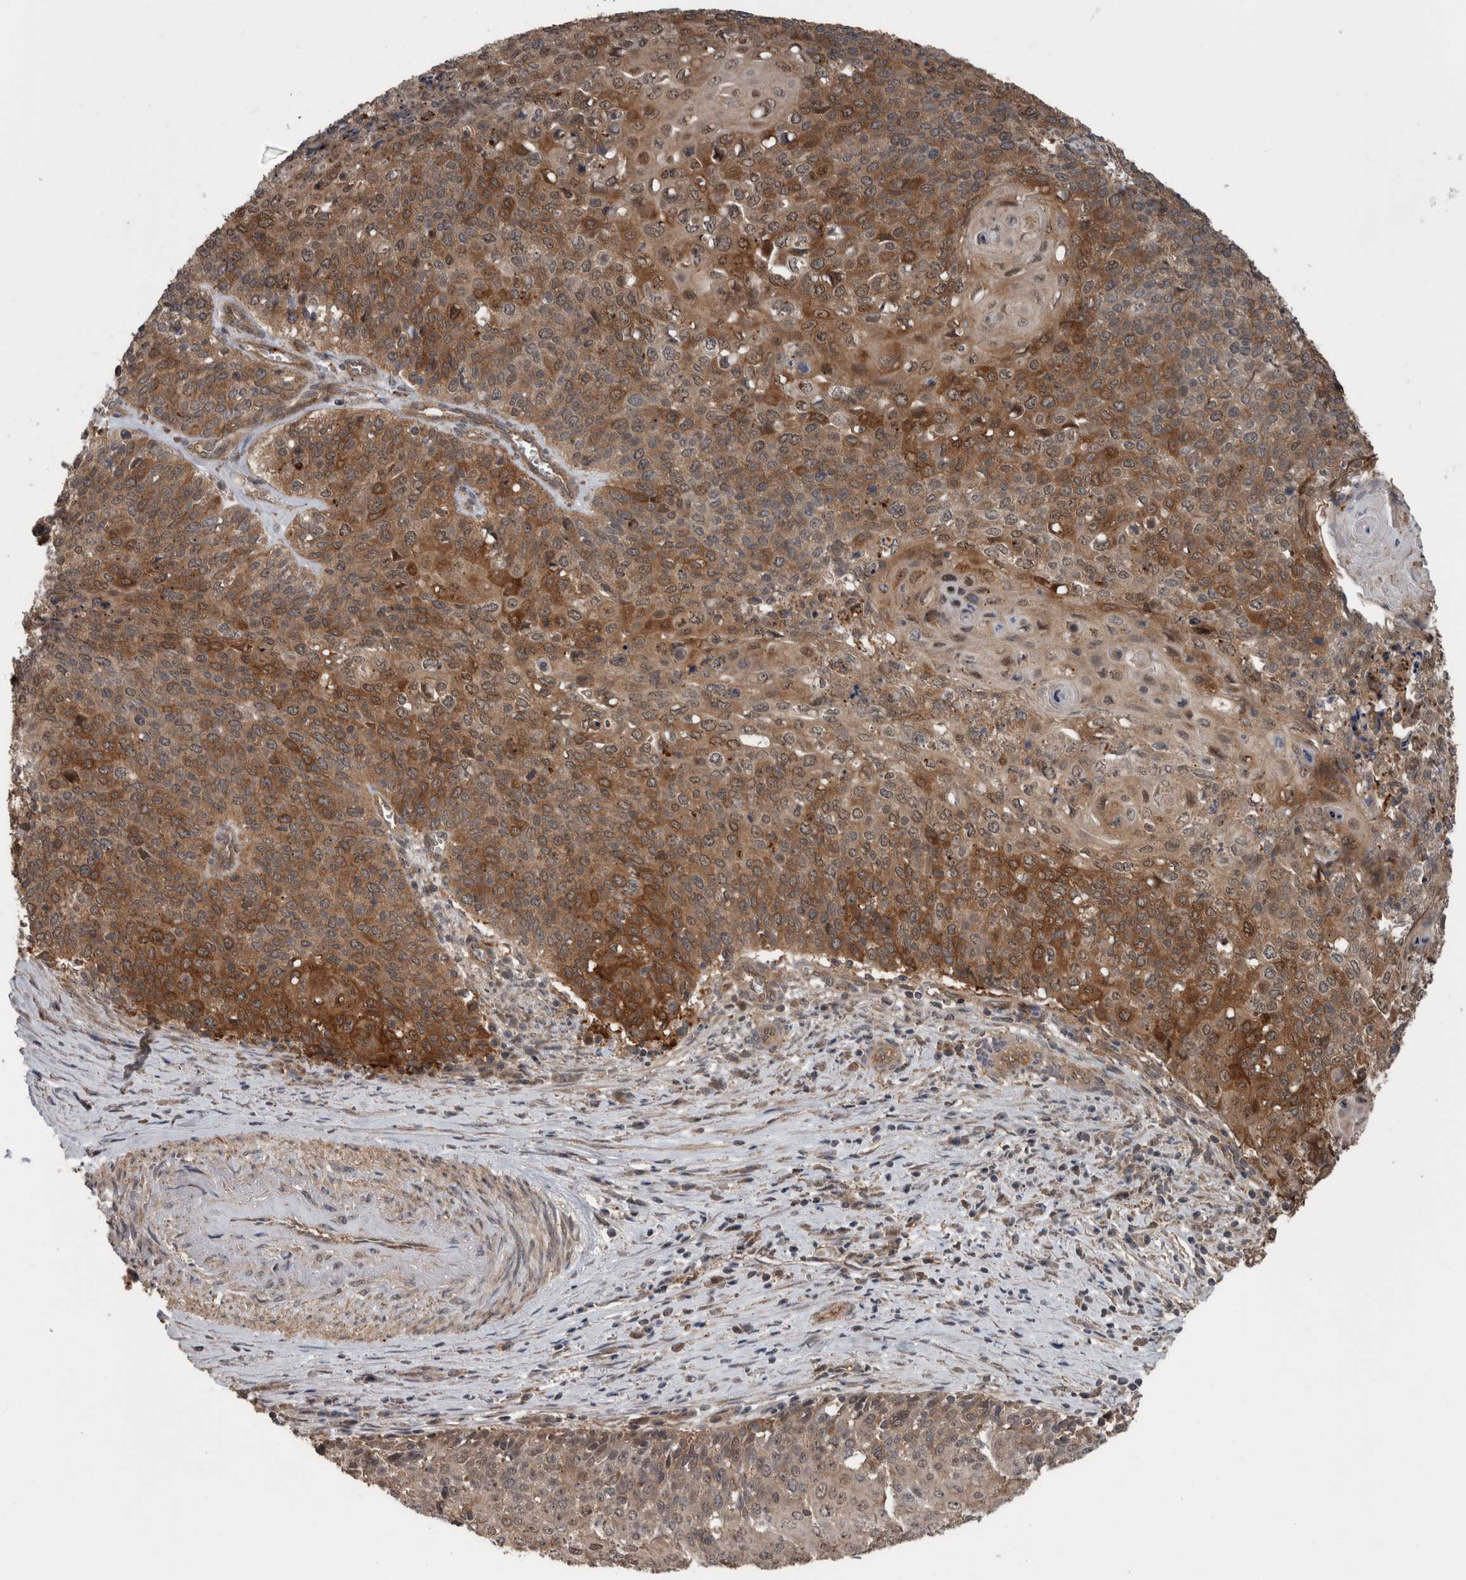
{"staining": {"intensity": "moderate", "quantity": ">75%", "location": "cytoplasmic/membranous"}, "tissue": "cervical cancer", "cell_type": "Tumor cells", "image_type": "cancer", "snomed": [{"axis": "morphology", "description": "Squamous cell carcinoma, NOS"}, {"axis": "topography", "description": "Cervix"}], "caption": "Immunohistochemical staining of cervical cancer exhibits medium levels of moderate cytoplasmic/membranous positivity in about >75% of tumor cells.", "gene": "RIOK3", "patient": {"sex": "female", "age": 39}}